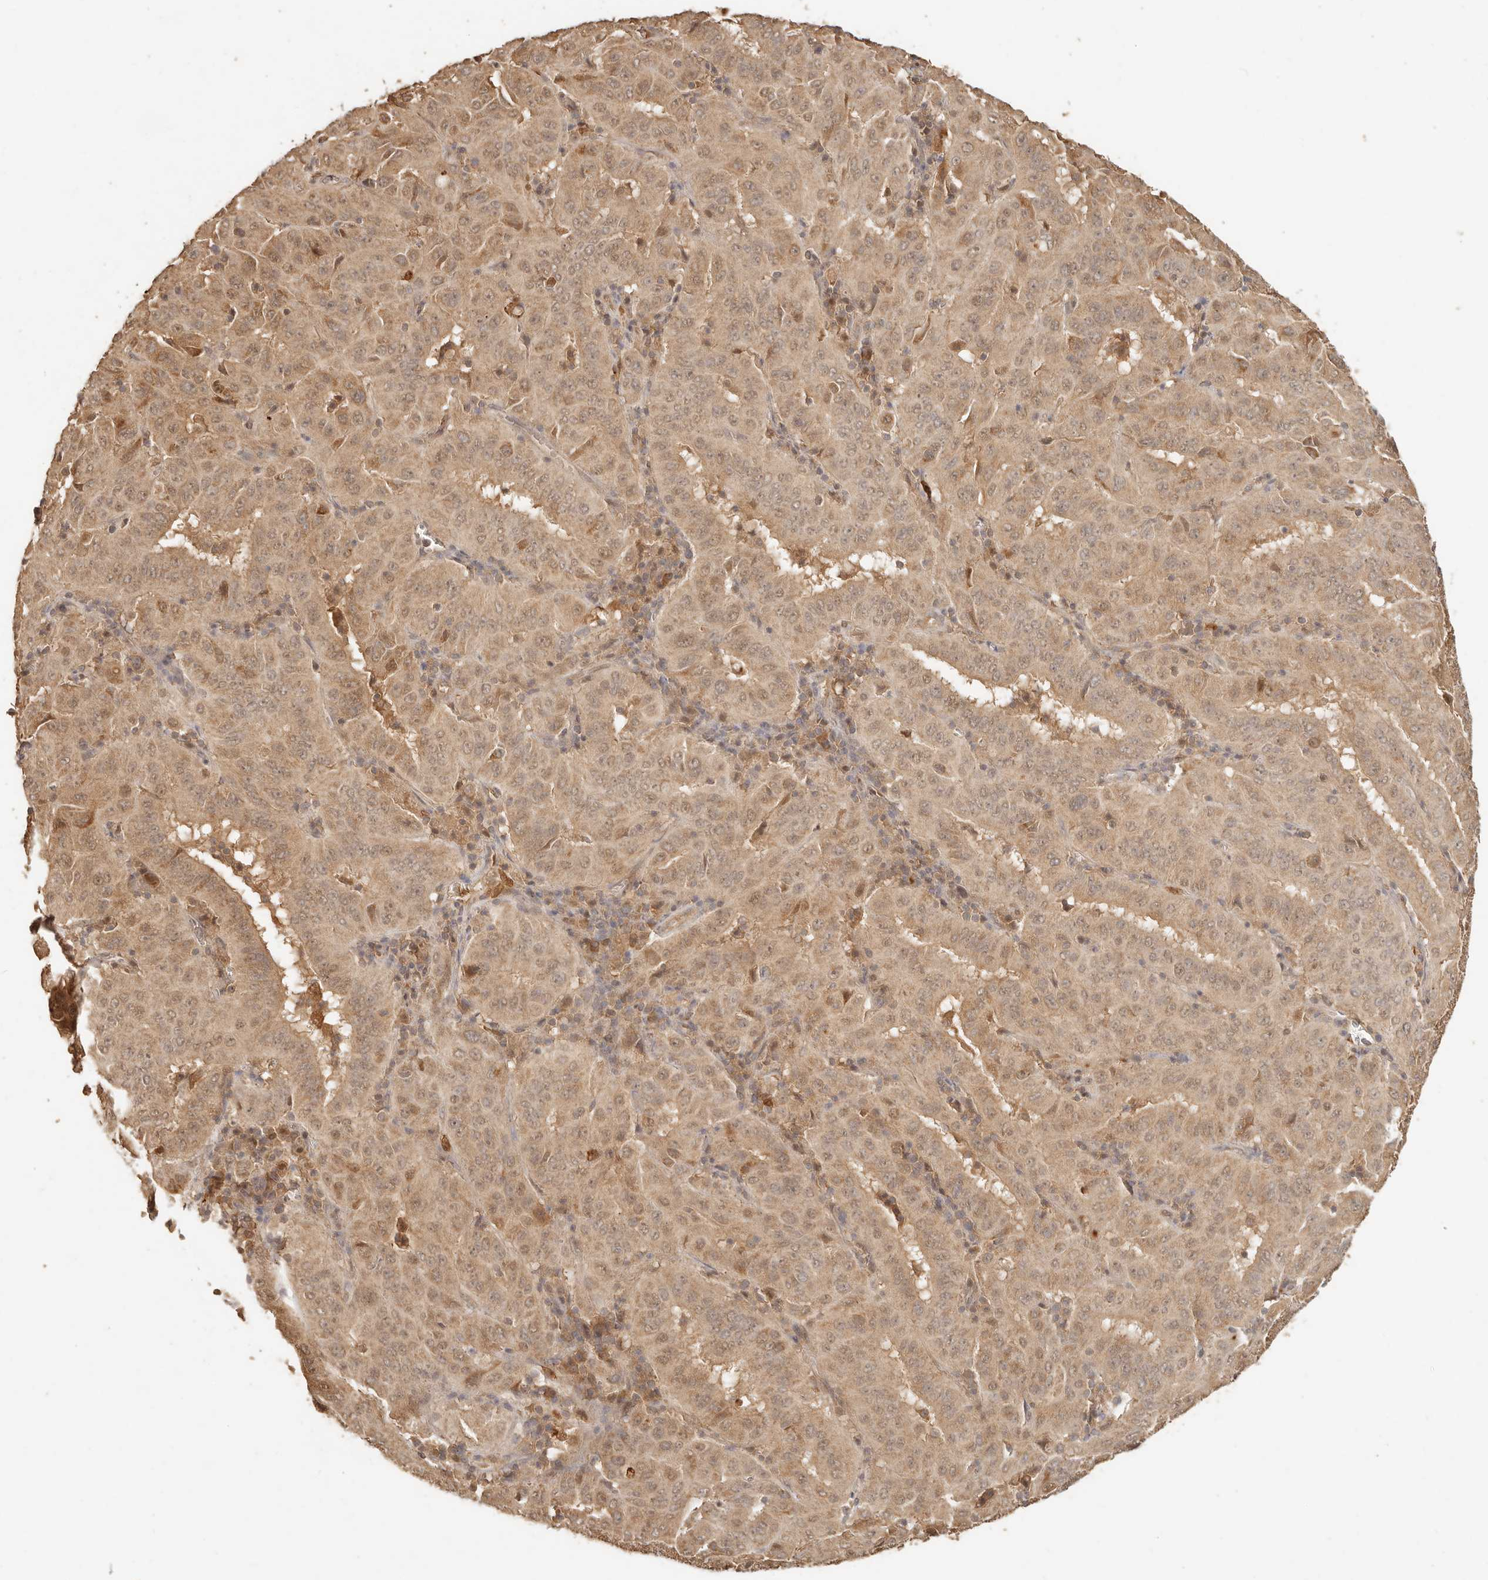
{"staining": {"intensity": "moderate", "quantity": ">75%", "location": "cytoplasmic/membranous"}, "tissue": "pancreatic cancer", "cell_type": "Tumor cells", "image_type": "cancer", "snomed": [{"axis": "morphology", "description": "Adenocarcinoma, NOS"}, {"axis": "topography", "description": "Pancreas"}], "caption": "Tumor cells show moderate cytoplasmic/membranous positivity in about >75% of cells in pancreatic adenocarcinoma. The staining was performed using DAB (3,3'-diaminobenzidine) to visualize the protein expression in brown, while the nuclei were stained in blue with hematoxylin (Magnification: 20x).", "gene": "INTS11", "patient": {"sex": "male", "age": 63}}